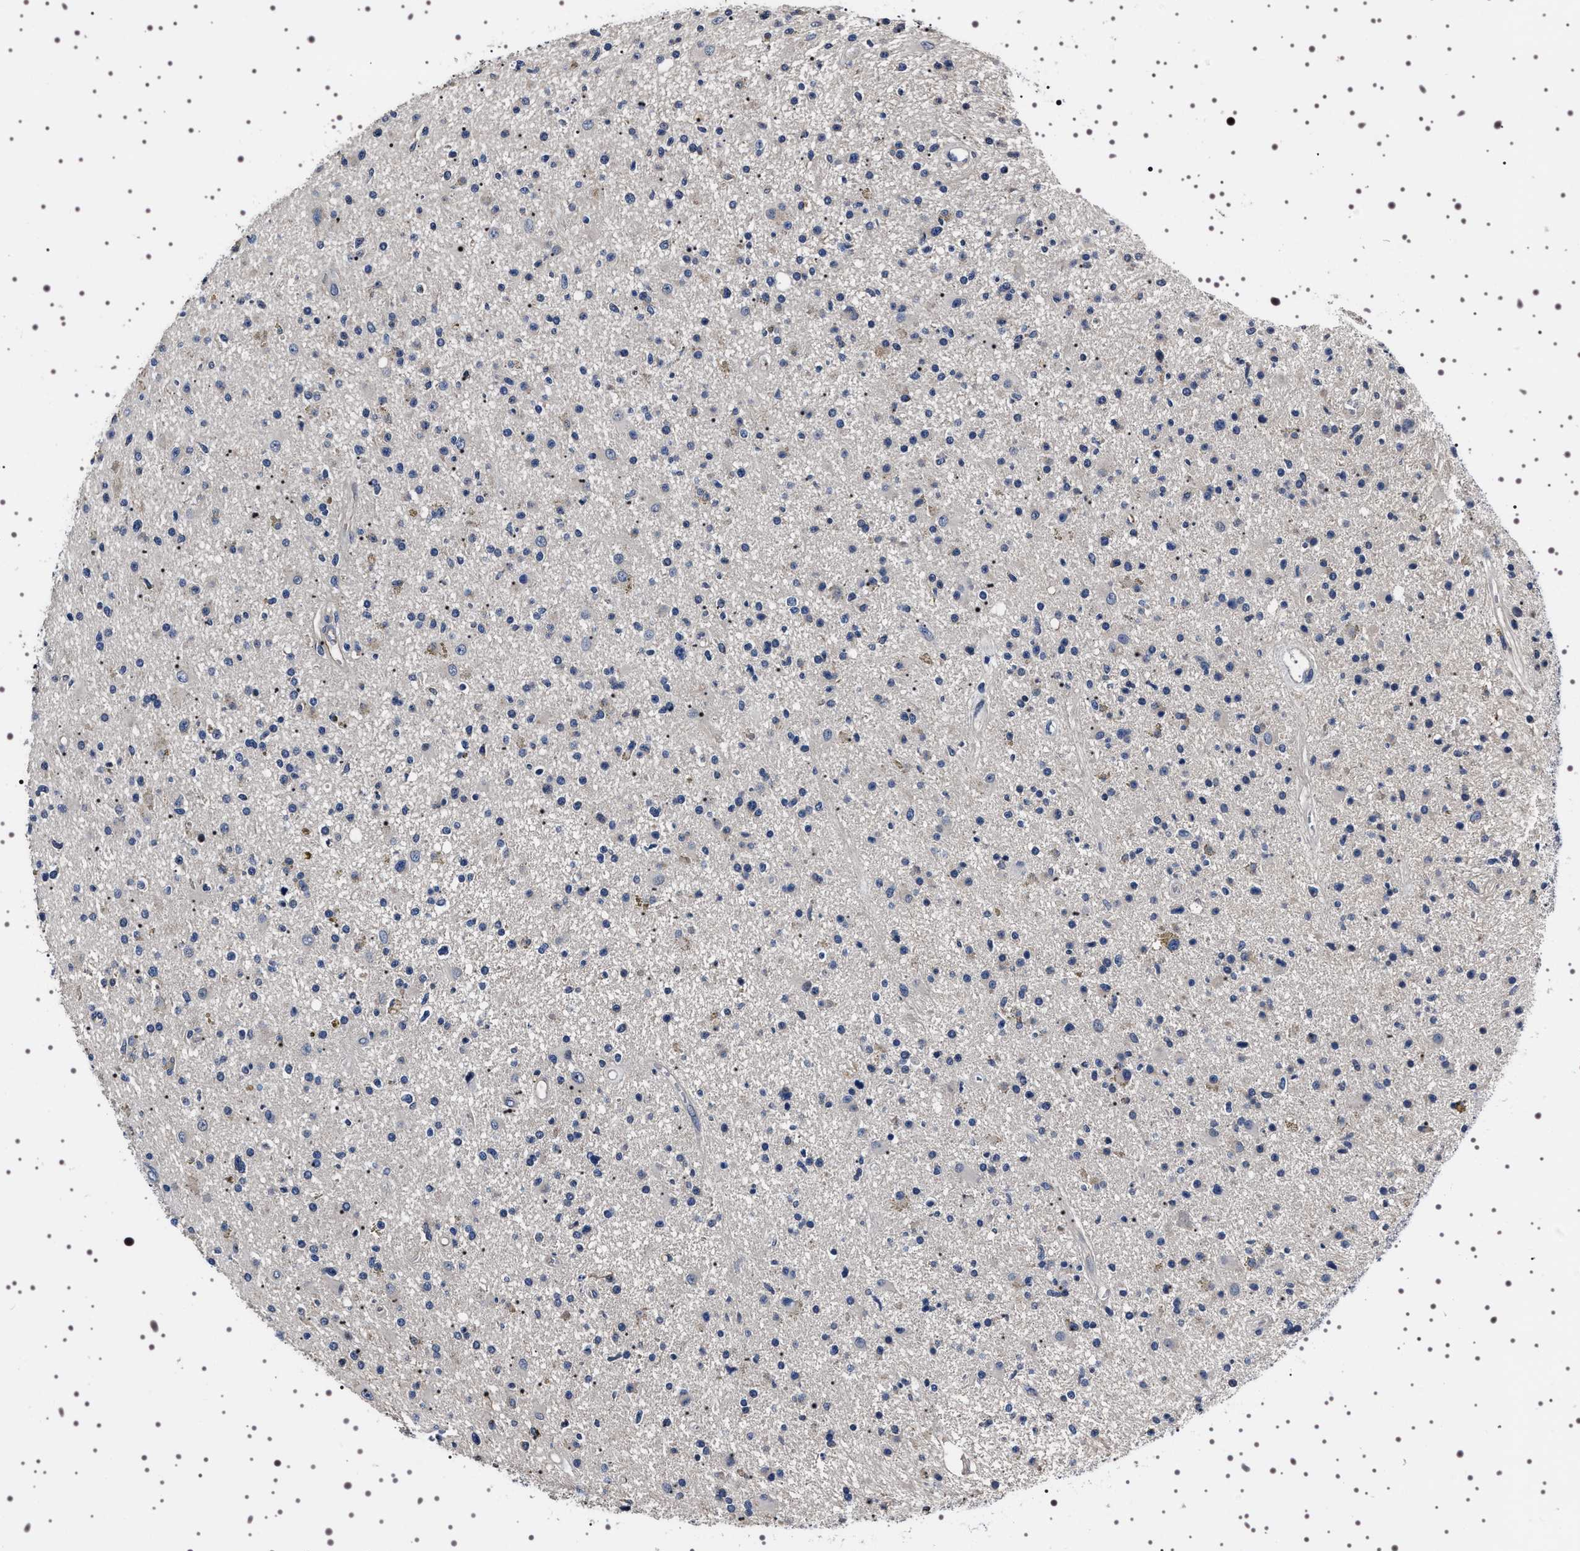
{"staining": {"intensity": "negative", "quantity": "none", "location": "none"}, "tissue": "glioma", "cell_type": "Tumor cells", "image_type": "cancer", "snomed": [{"axis": "morphology", "description": "Glioma, malignant, High grade"}, {"axis": "topography", "description": "Brain"}], "caption": "Immunohistochemistry (IHC) of human malignant high-grade glioma shows no staining in tumor cells.", "gene": "TARBP1", "patient": {"sex": "male", "age": 33}}